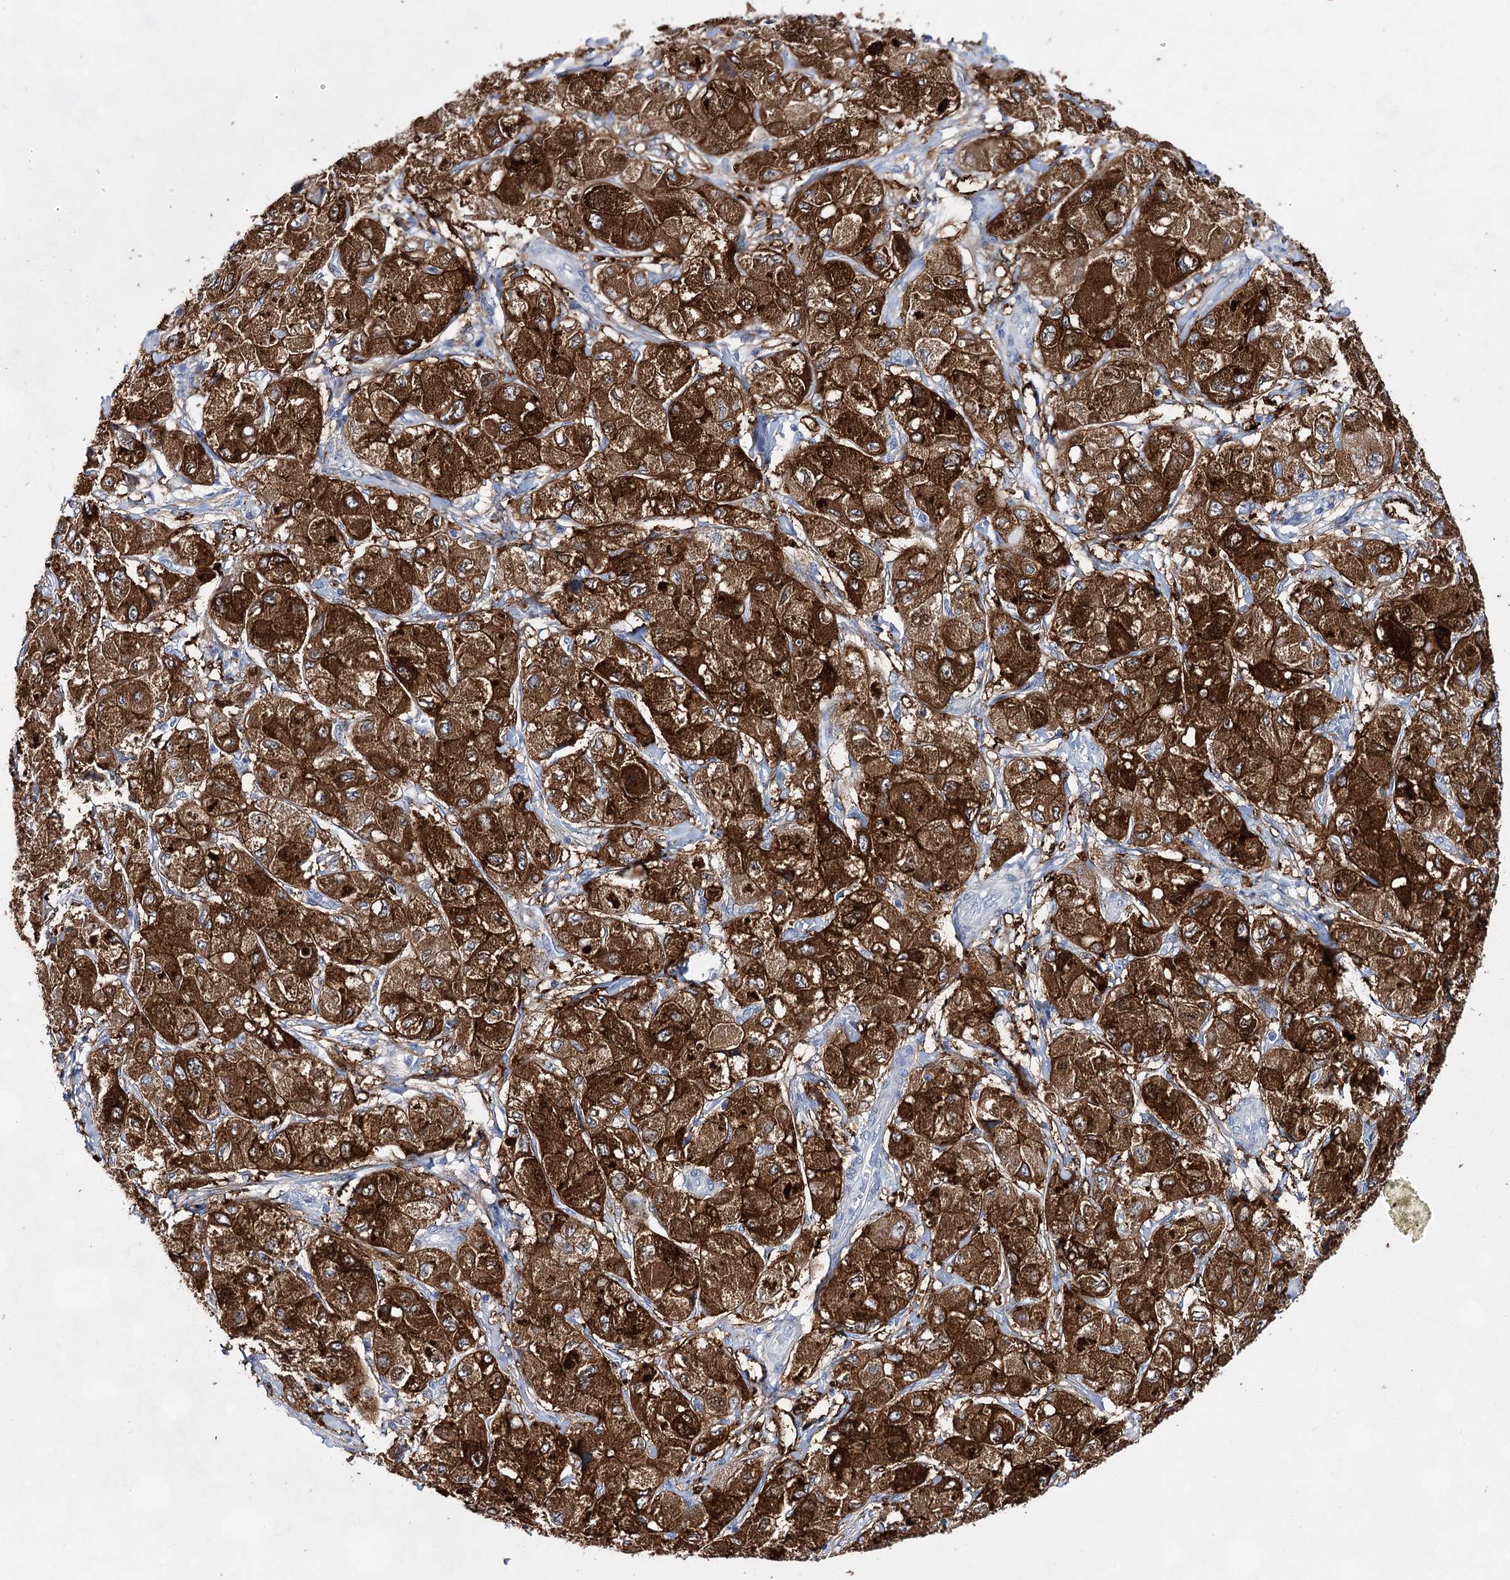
{"staining": {"intensity": "strong", "quantity": ">75%", "location": "cytoplasmic/membranous"}, "tissue": "liver cancer", "cell_type": "Tumor cells", "image_type": "cancer", "snomed": [{"axis": "morphology", "description": "Carcinoma, Hepatocellular, NOS"}, {"axis": "topography", "description": "Liver"}], "caption": "The photomicrograph shows a brown stain indicating the presence of a protein in the cytoplasmic/membranous of tumor cells in liver cancer.", "gene": "UGDH", "patient": {"sex": "male", "age": 80}}